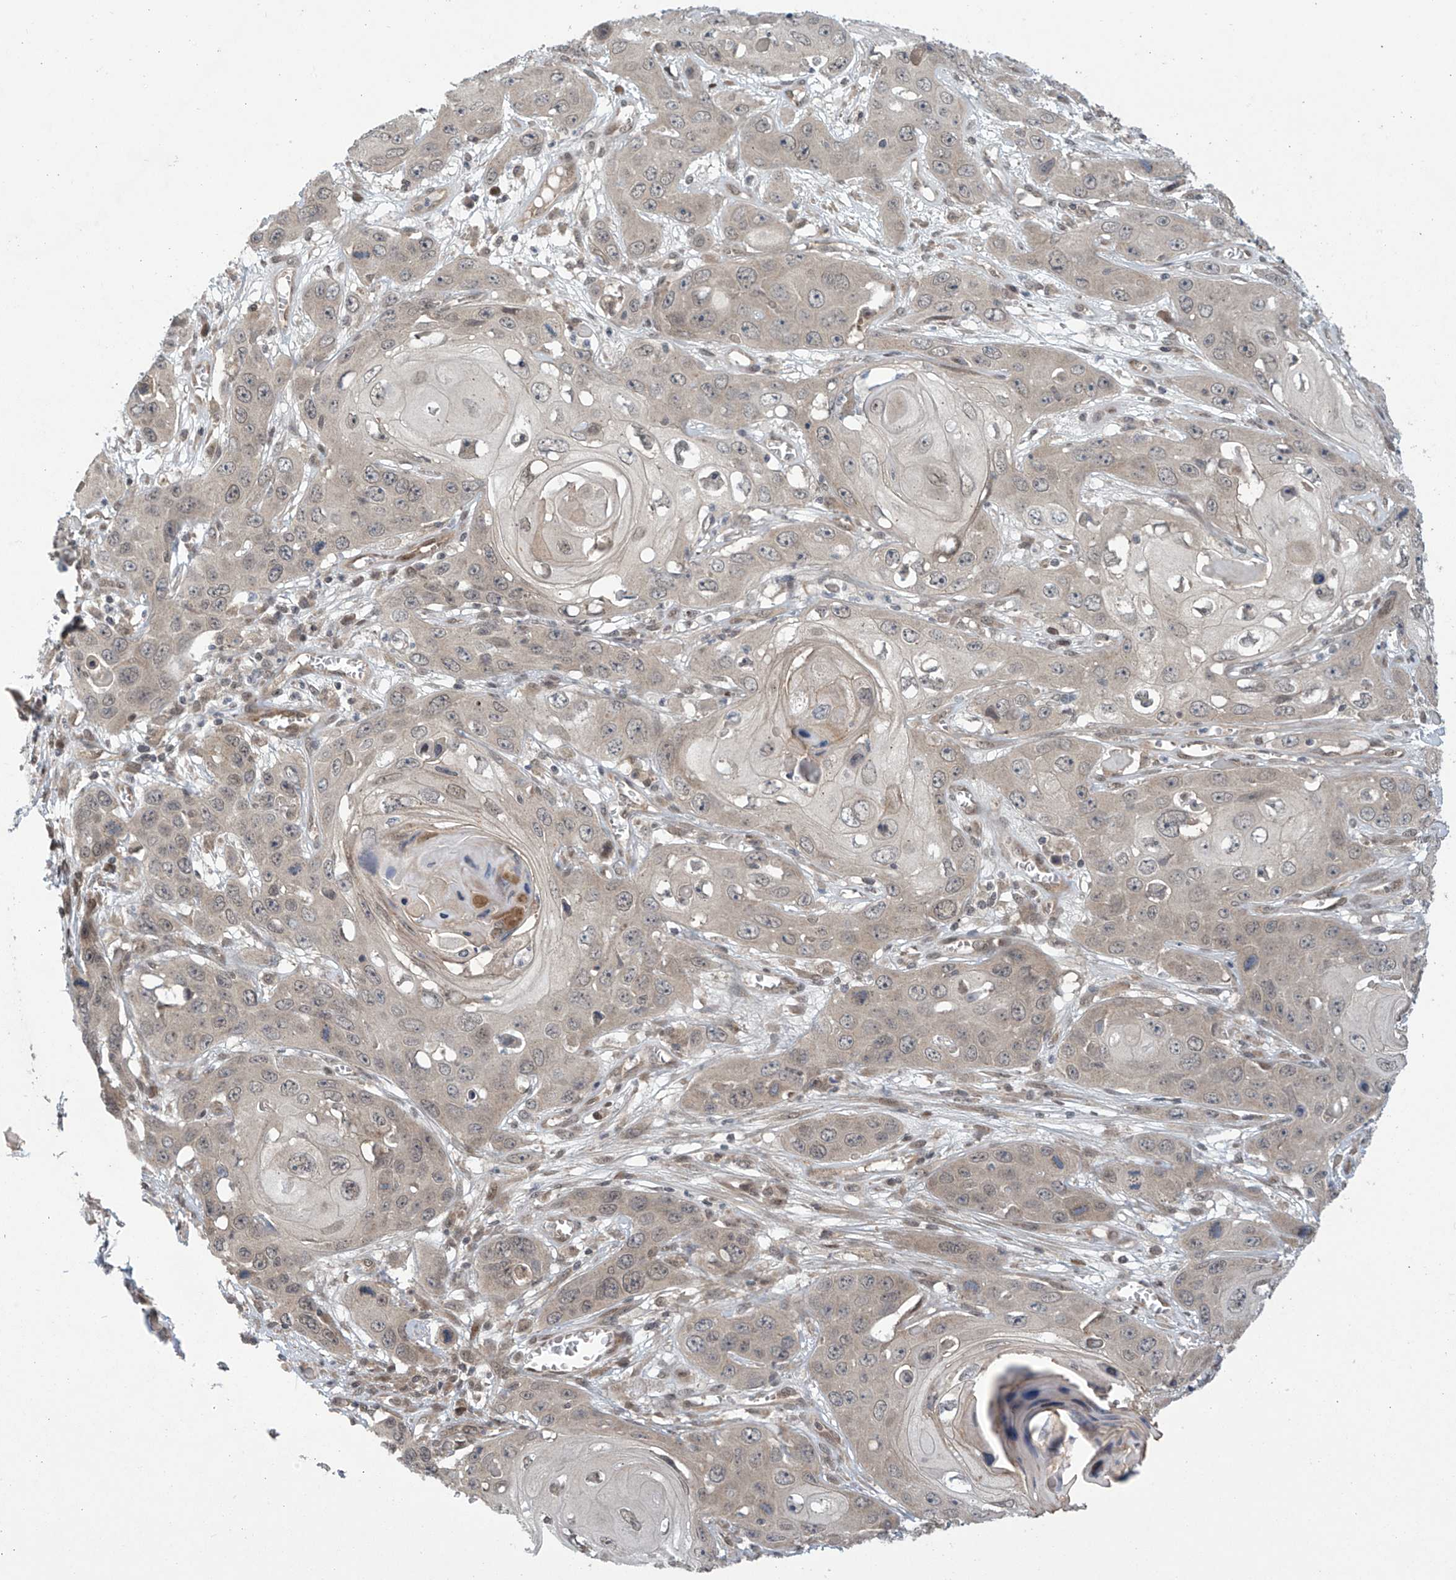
{"staining": {"intensity": "weak", "quantity": "25%-75%", "location": "cytoplasmic/membranous"}, "tissue": "skin cancer", "cell_type": "Tumor cells", "image_type": "cancer", "snomed": [{"axis": "morphology", "description": "Squamous cell carcinoma, NOS"}, {"axis": "topography", "description": "Skin"}], "caption": "Immunohistochemical staining of skin squamous cell carcinoma reveals weak cytoplasmic/membranous protein staining in approximately 25%-75% of tumor cells.", "gene": "ABHD13", "patient": {"sex": "male", "age": 55}}